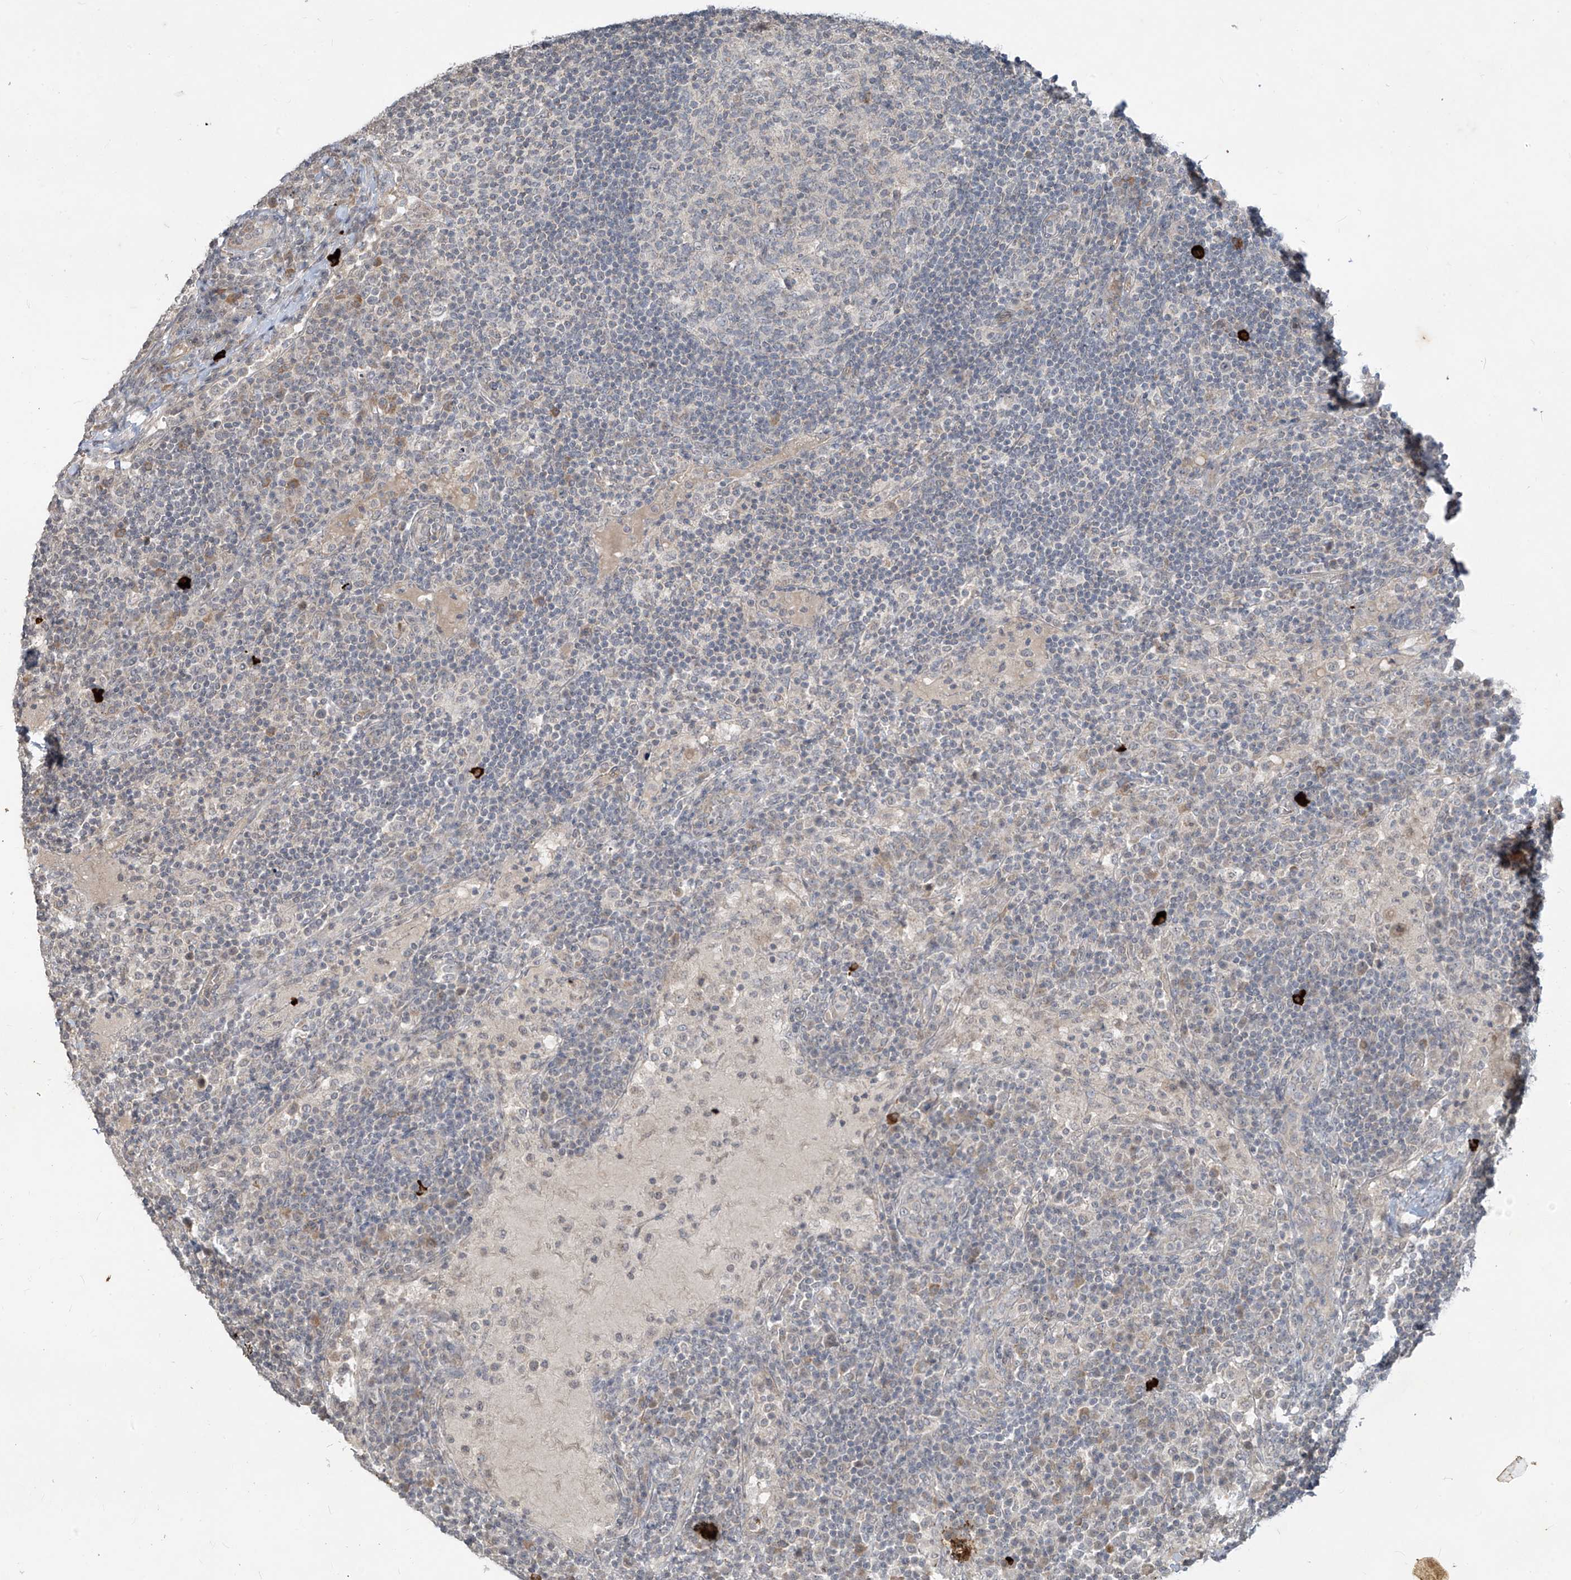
{"staining": {"intensity": "negative", "quantity": "none", "location": "none"}, "tissue": "lymph node", "cell_type": "Germinal center cells", "image_type": "normal", "snomed": [{"axis": "morphology", "description": "Normal tissue, NOS"}, {"axis": "topography", "description": "Lymph node"}], "caption": "The image exhibits no staining of germinal center cells in benign lymph node.", "gene": "DGKQ", "patient": {"sex": "female", "age": 53}}